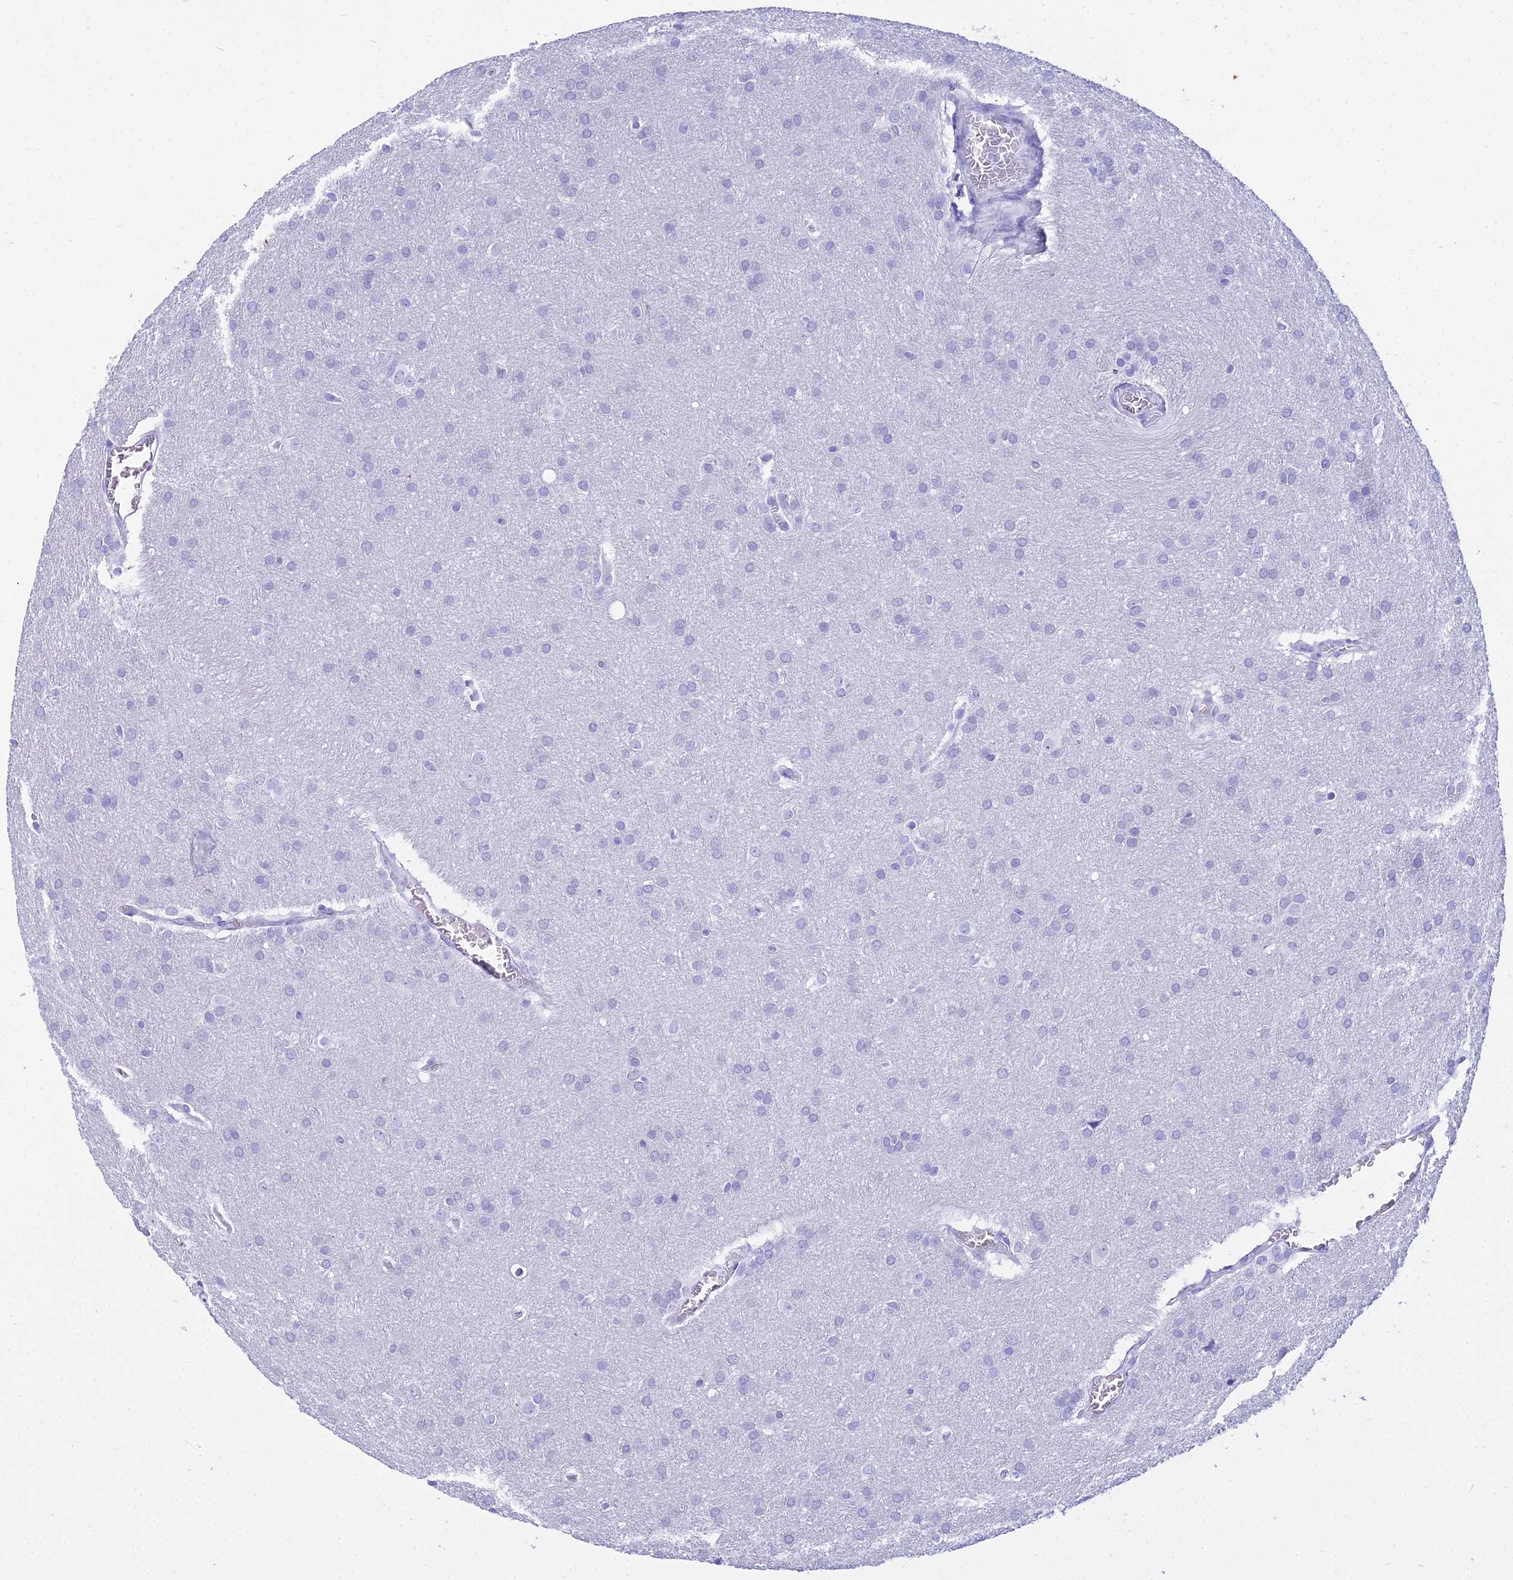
{"staining": {"intensity": "negative", "quantity": "none", "location": "none"}, "tissue": "glioma", "cell_type": "Tumor cells", "image_type": "cancer", "snomed": [{"axis": "morphology", "description": "Glioma, malignant, Low grade"}, {"axis": "topography", "description": "Brain"}], "caption": "There is no significant staining in tumor cells of low-grade glioma (malignant). (DAB immunohistochemistry (IHC), high magnification).", "gene": "ZNF442", "patient": {"sex": "female", "age": 32}}